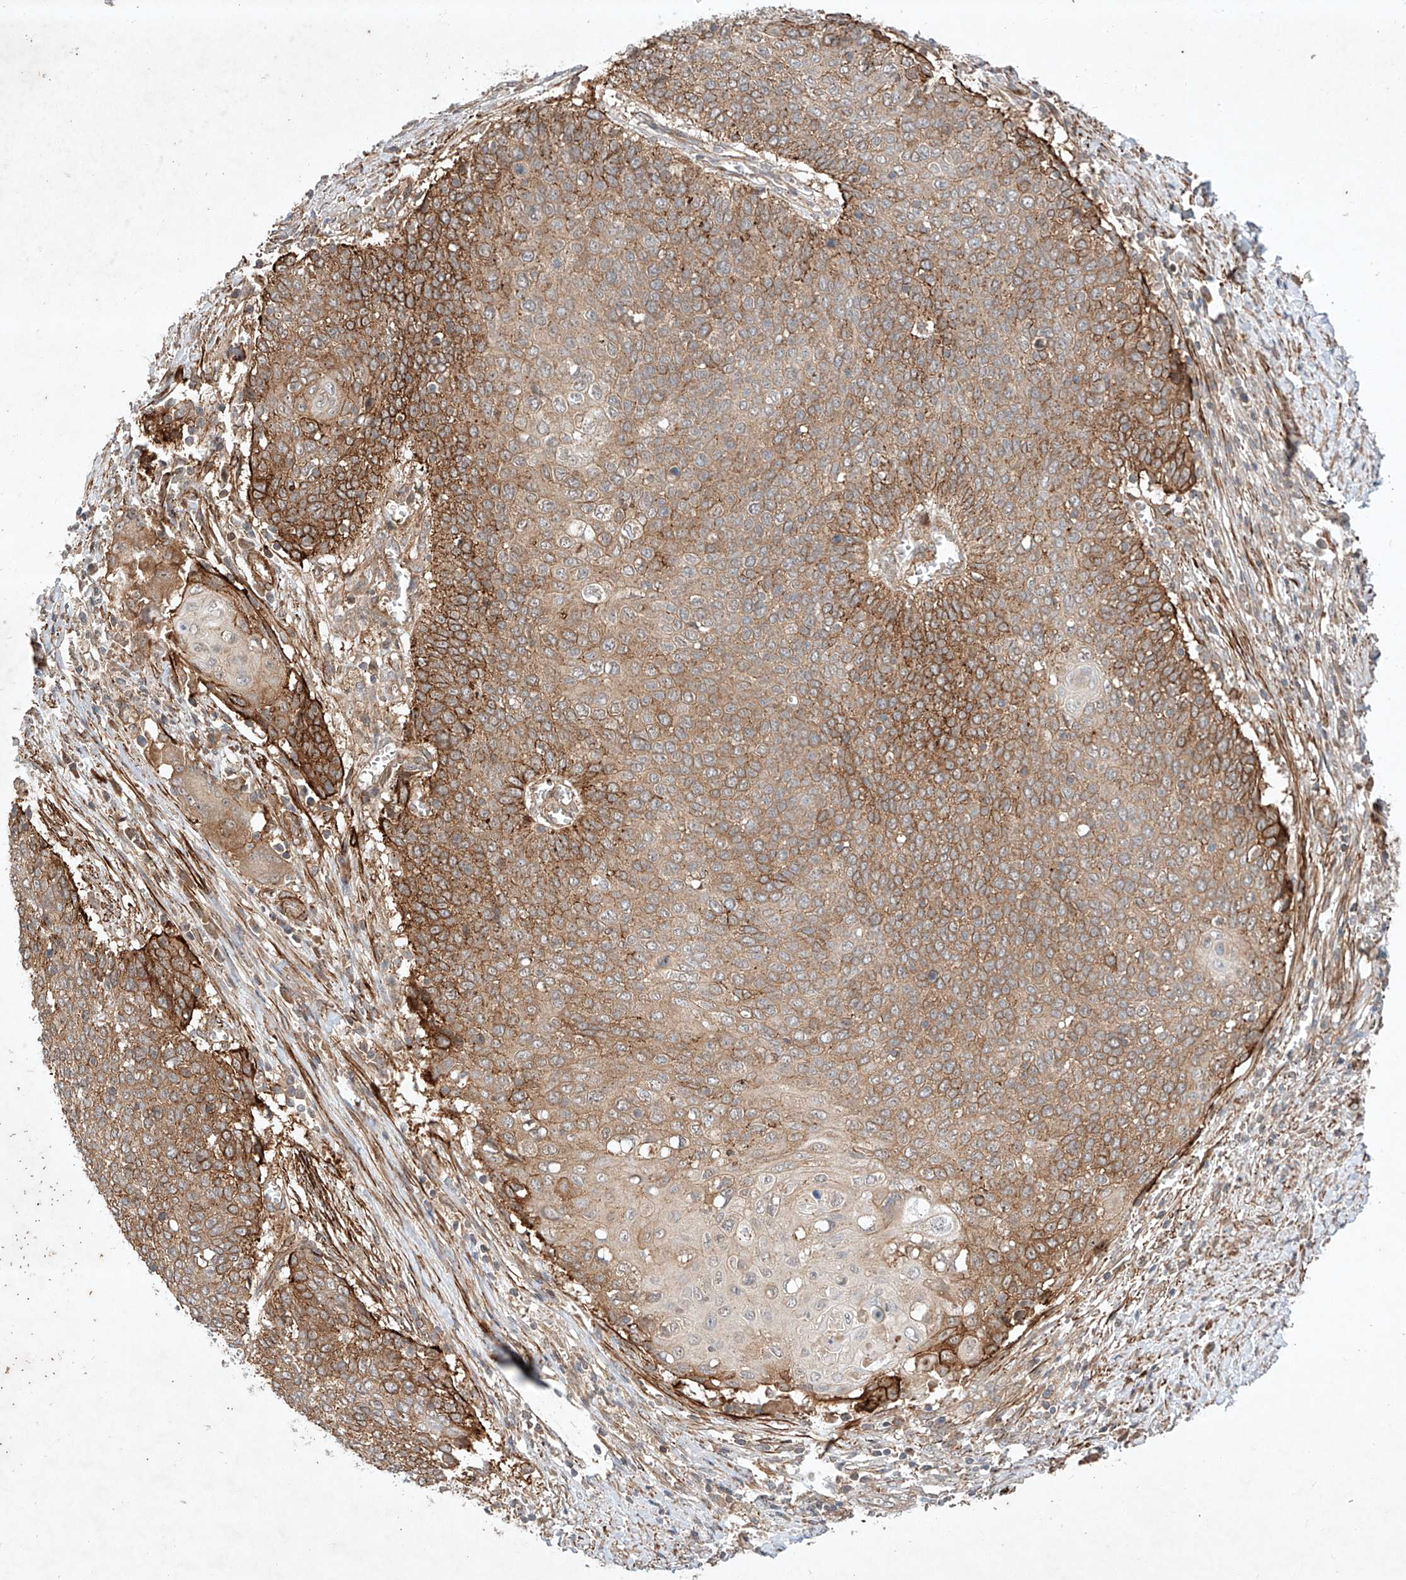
{"staining": {"intensity": "moderate", "quantity": ">75%", "location": "cytoplasmic/membranous"}, "tissue": "cervical cancer", "cell_type": "Tumor cells", "image_type": "cancer", "snomed": [{"axis": "morphology", "description": "Squamous cell carcinoma, NOS"}, {"axis": "topography", "description": "Cervix"}], "caption": "Squamous cell carcinoma (cervical) stained with a protein marker displays moderate staining in tumor cells.", "gene": "ARHGAP33", "patient": {"sex": "female", "age": 39}}